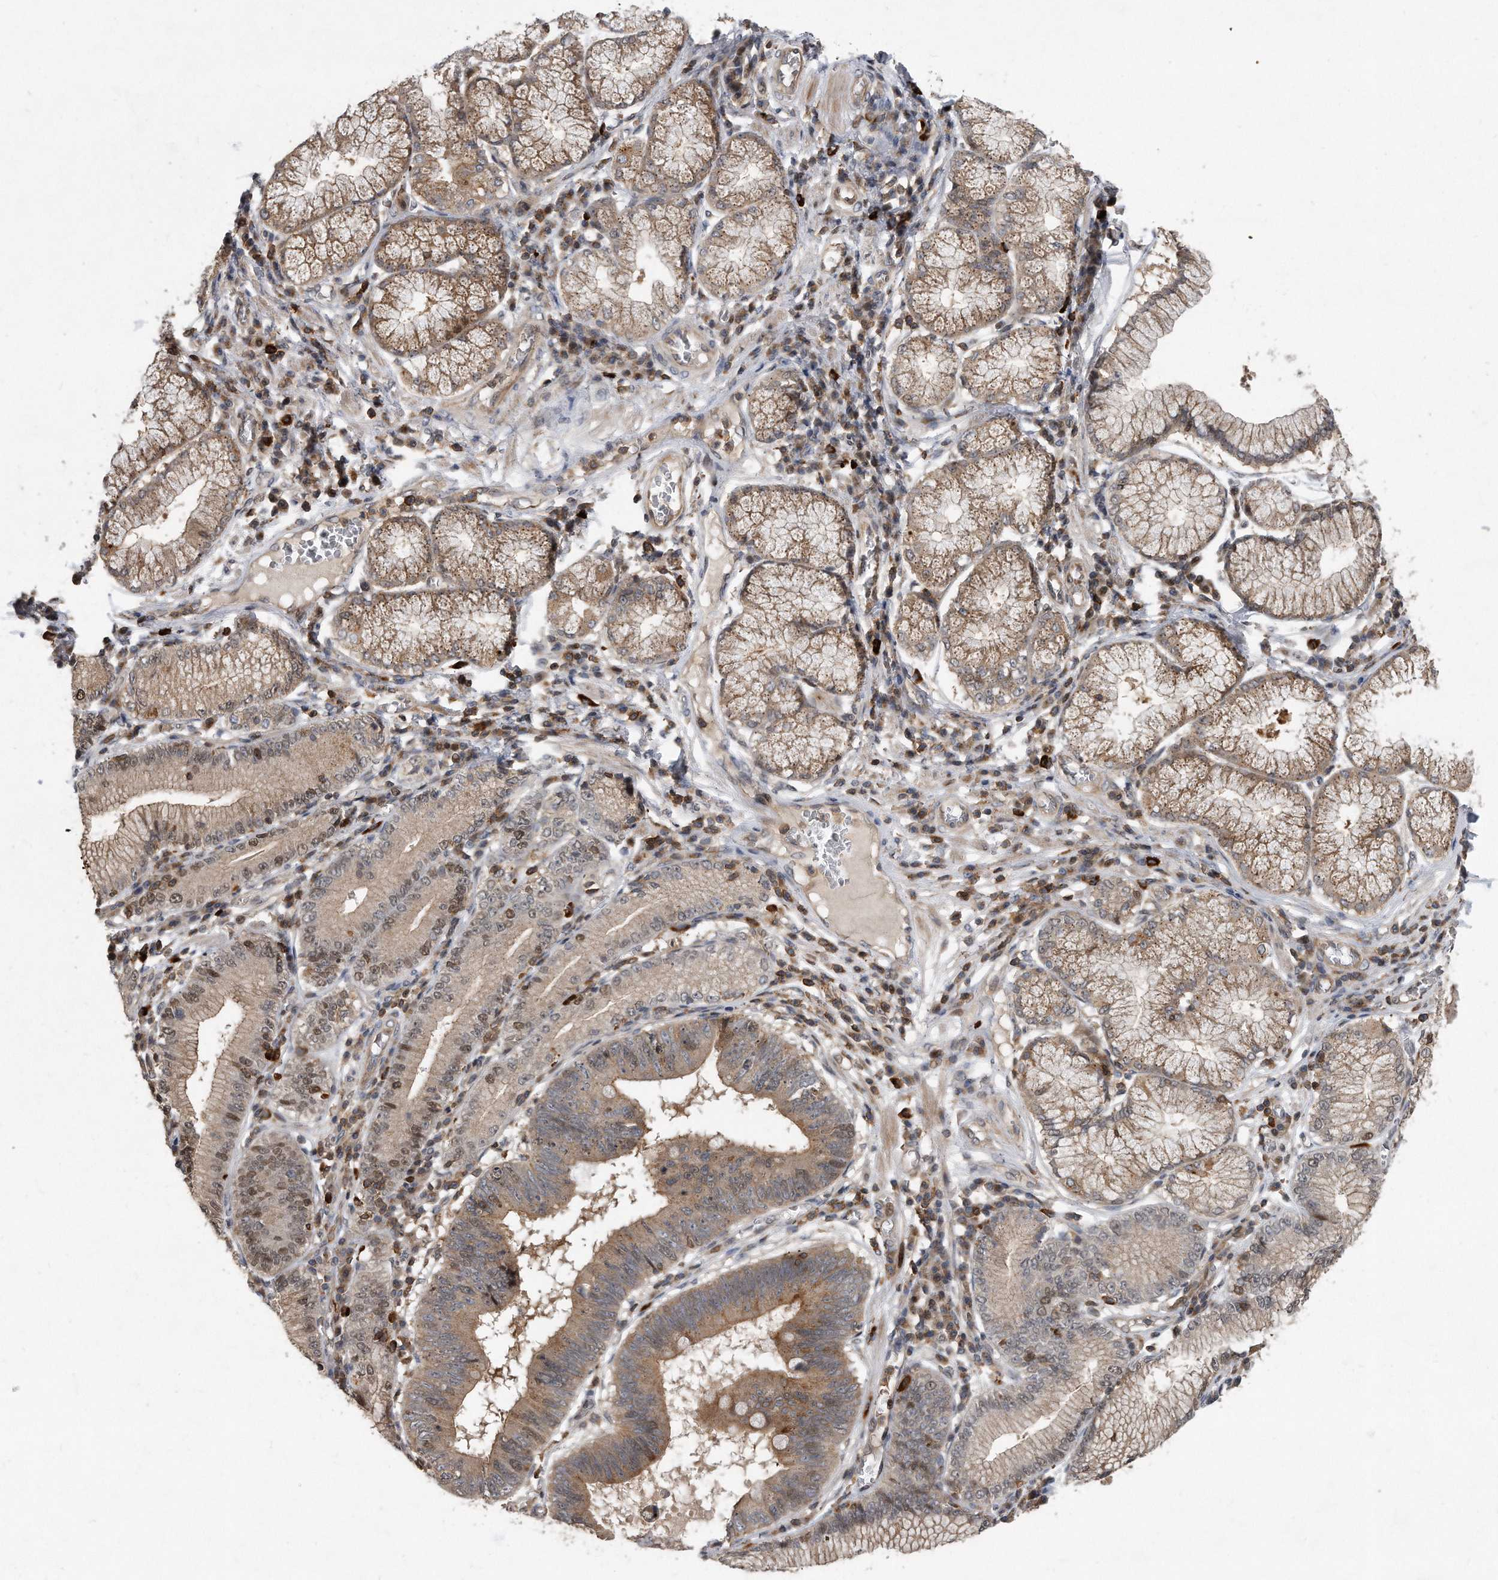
{"staining": {"intensity": "moderate", "quantity": ">75%", "location": "cytoplasmic/membranous,nuclear"}, "tissue": "stomach cancer", "cell_type": "Tumor cells", "image_type": "cancer", "snomed": [{"axis": "morphology", "description": "Adenocarcinoma, NOS"}, {"axis": "topography", "description": "Stomach"}], "caption": "Immunohistochemistry (IHC) image of neoplastic tissue: human stomach cancer (adenocarcinoma) stained using immunohistochemistry (IHC) displays medium levels of moderate protein expression localized specifically in the cytoplasmic/membranous and nuclear of tumor cells, appearing as a cytoplasmic/membranous and nuclear brown color.", "gene": "PGBD2", "patient": {"sex": "male", "age": 59}}